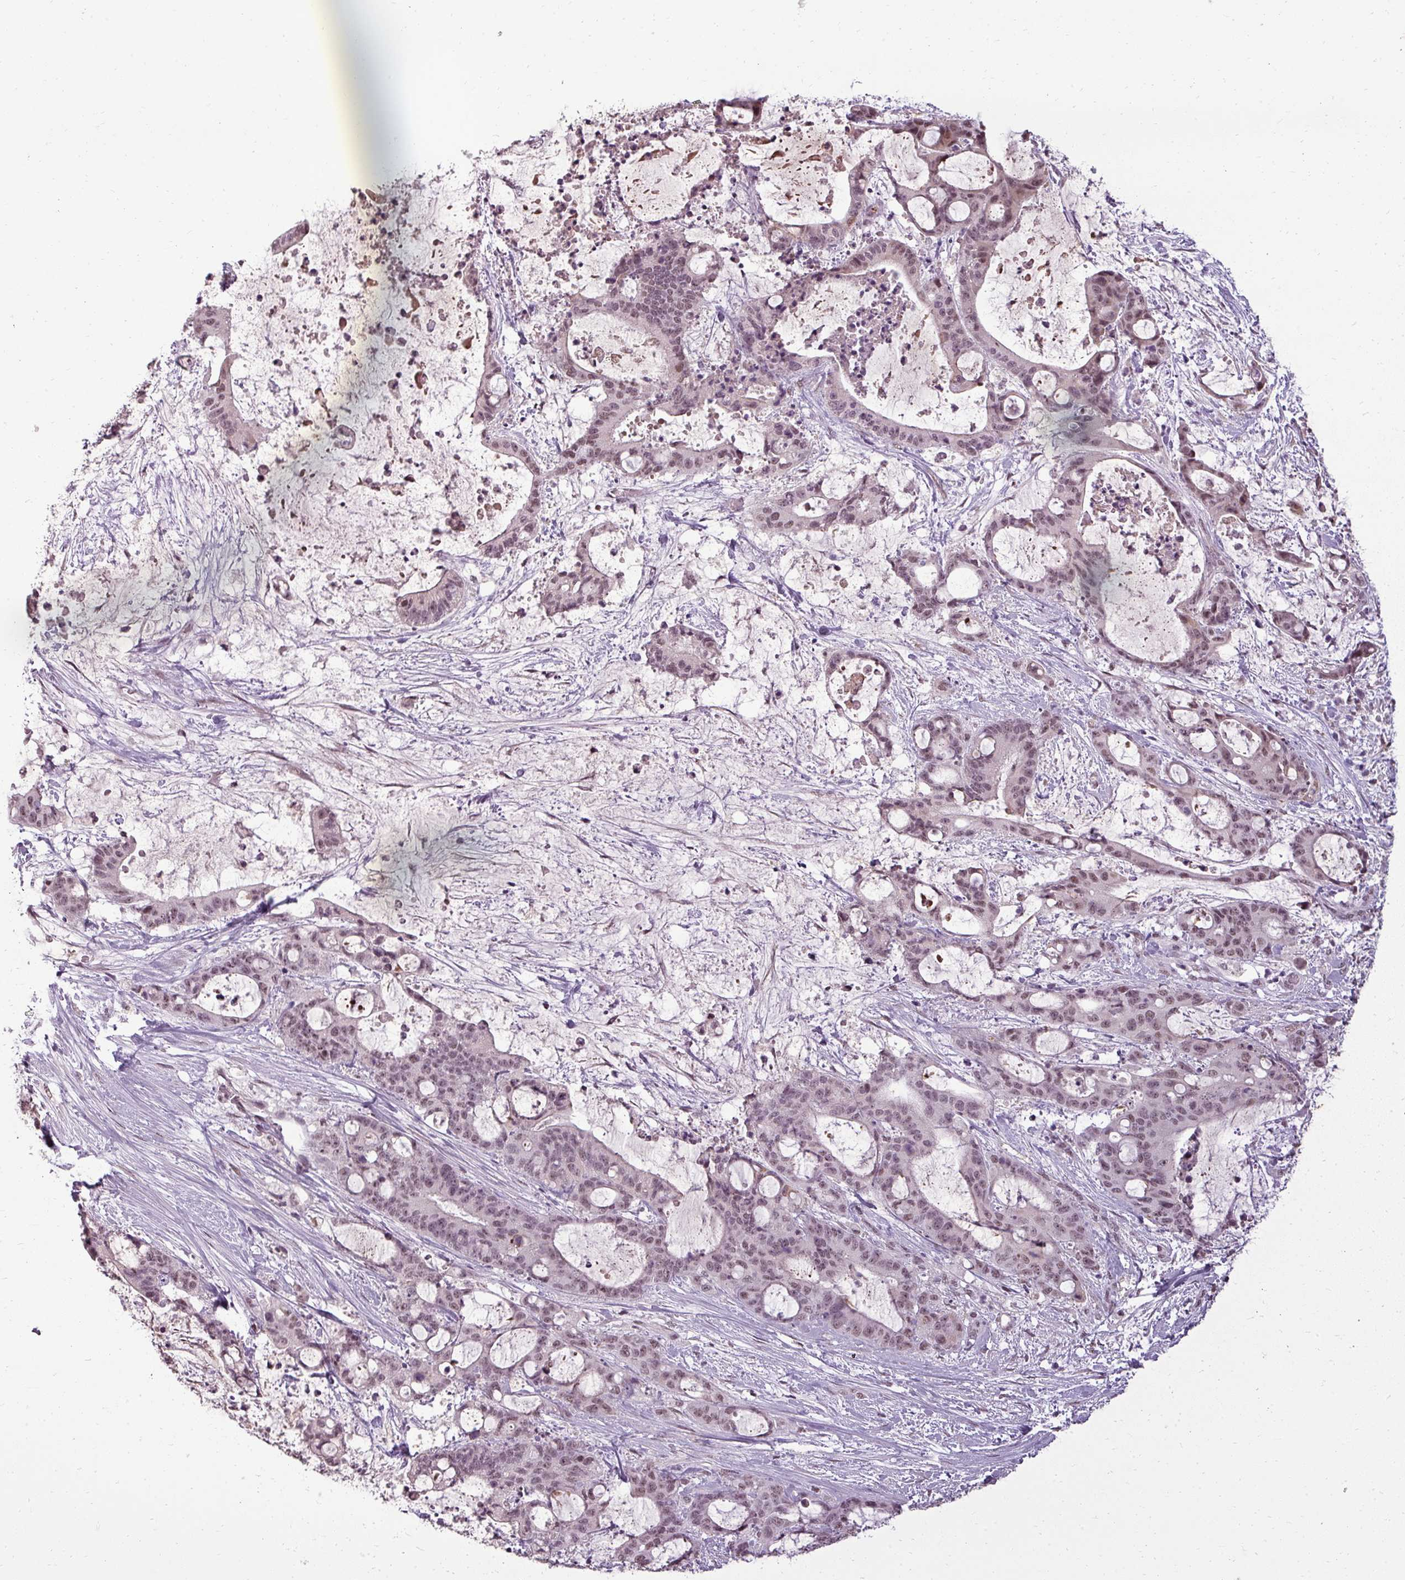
{"staining": {"intensity": "moderate", "quantity": ">75%", "location": "nuclear"}, "tissue": "liver cancer", "cell_type": "Tumor cells", "image_type": "cancer", "snomed": [{"axis": "morphology", "description": "Normal tissue, NOS"}, {"axis": "morphology", "description": "Cholangiocarcinoma"}, {"axis": "topography", "description": "Liver"}, {"axis": "topography", "description": "Peripheral nerve tissue"}], "caption": "A brown stain shows moderate nuclear staining of a protein in liver cancer tumor cells.", "gene": "BCAS3", "patient": {"sex": "female", "age": 73}}